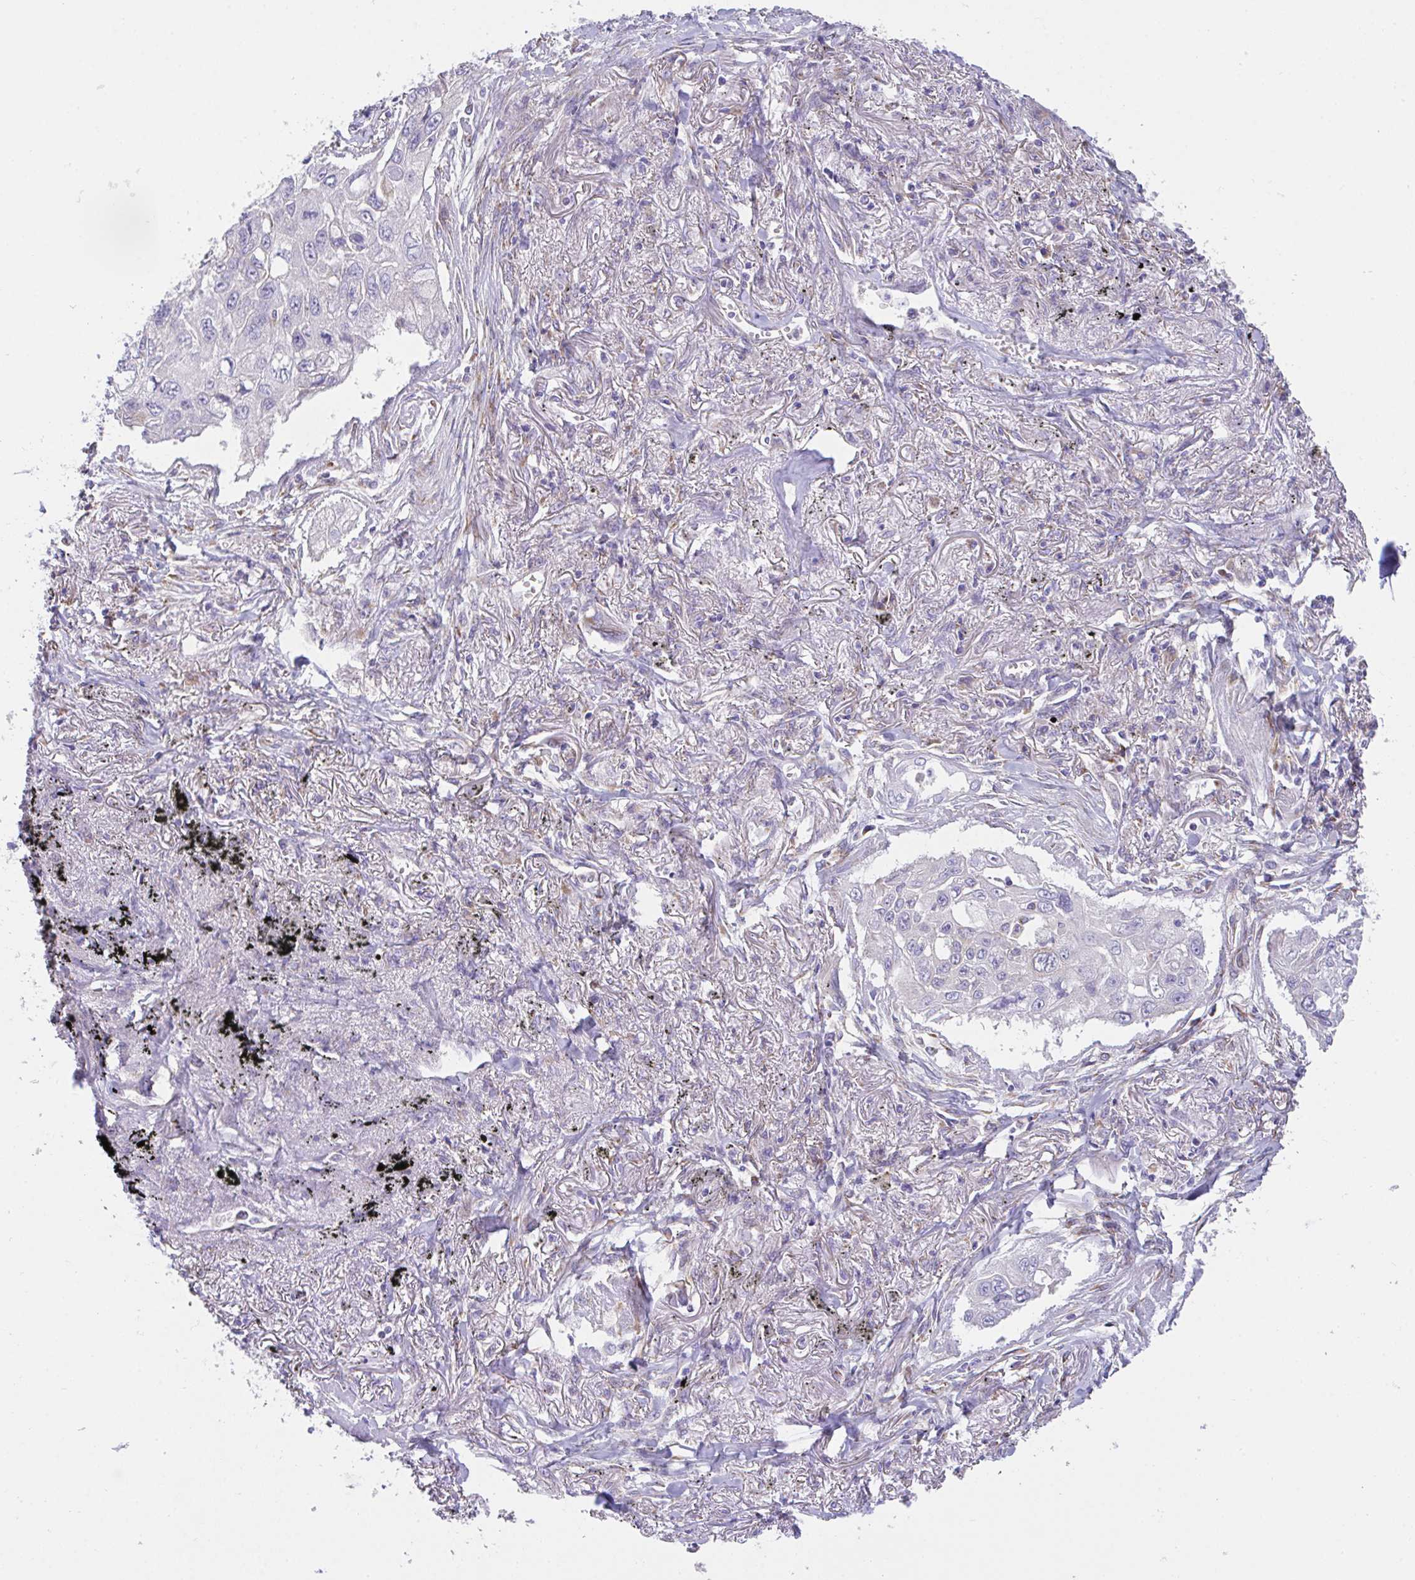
{"staining": {"intensity": "negative", "quantity": "none", "location": "none"}, "tissue": "lung cancer", "cell_type": "Tumor cells", "image_type": "cancer", "snomed": [{"axis": "morphology", "description": "Squamous cell carcinoma, NOS"}, {"axis": "topography", "description": "Lung"}], "caption": "Tumor cells are negative for protein expression in human lung squamous cell carcinoma.", "gene": "MIA3", "patient": {"sex": "male", "age": 75}}